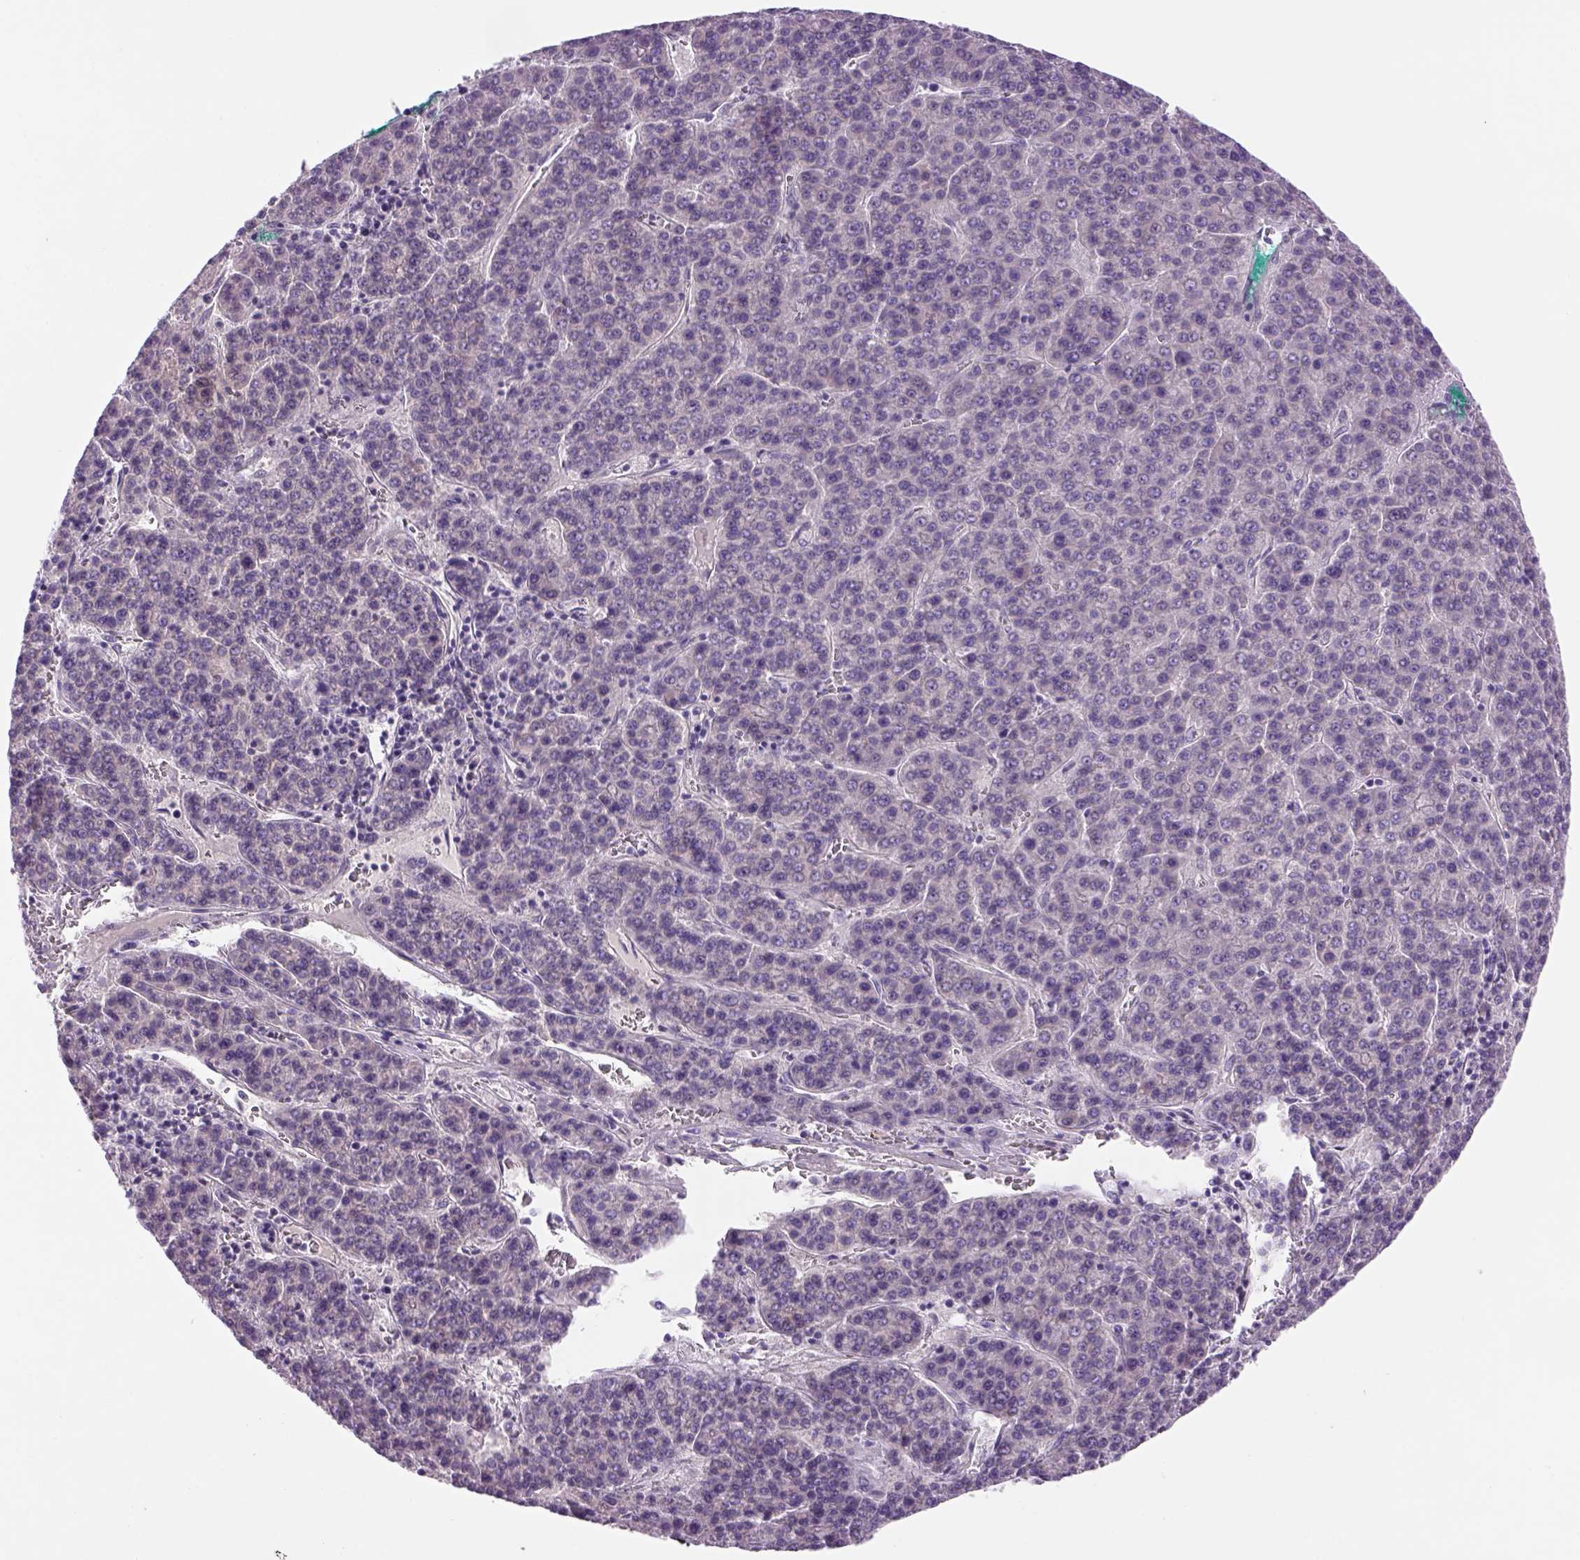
{"staining": {"intensity": "negative", "quantity": "none", "location": "none"}, "tissue": "liver cancer", "cell_type": "Tumor cells", "image_type": "cancer", "snomed": [{"axis": "morphology", "description": "Carcinoma, Hepatocellular, NOS"}, {"axis": "topography", "description": "Liver"}], "caption": "DAB immunohistochemical staining of human liver cancer (hepatocellular carcinoma) demonstrates no significant expression in tumor cells. Brightfield microscopy of immunohistochemistry stained with DAB (3,3'-diaminobenzidine) (brown) and hematoxylin (blue), captured at high magnification.", "gene": "DBH", "patient": {"sex": "female", "age": 58}}